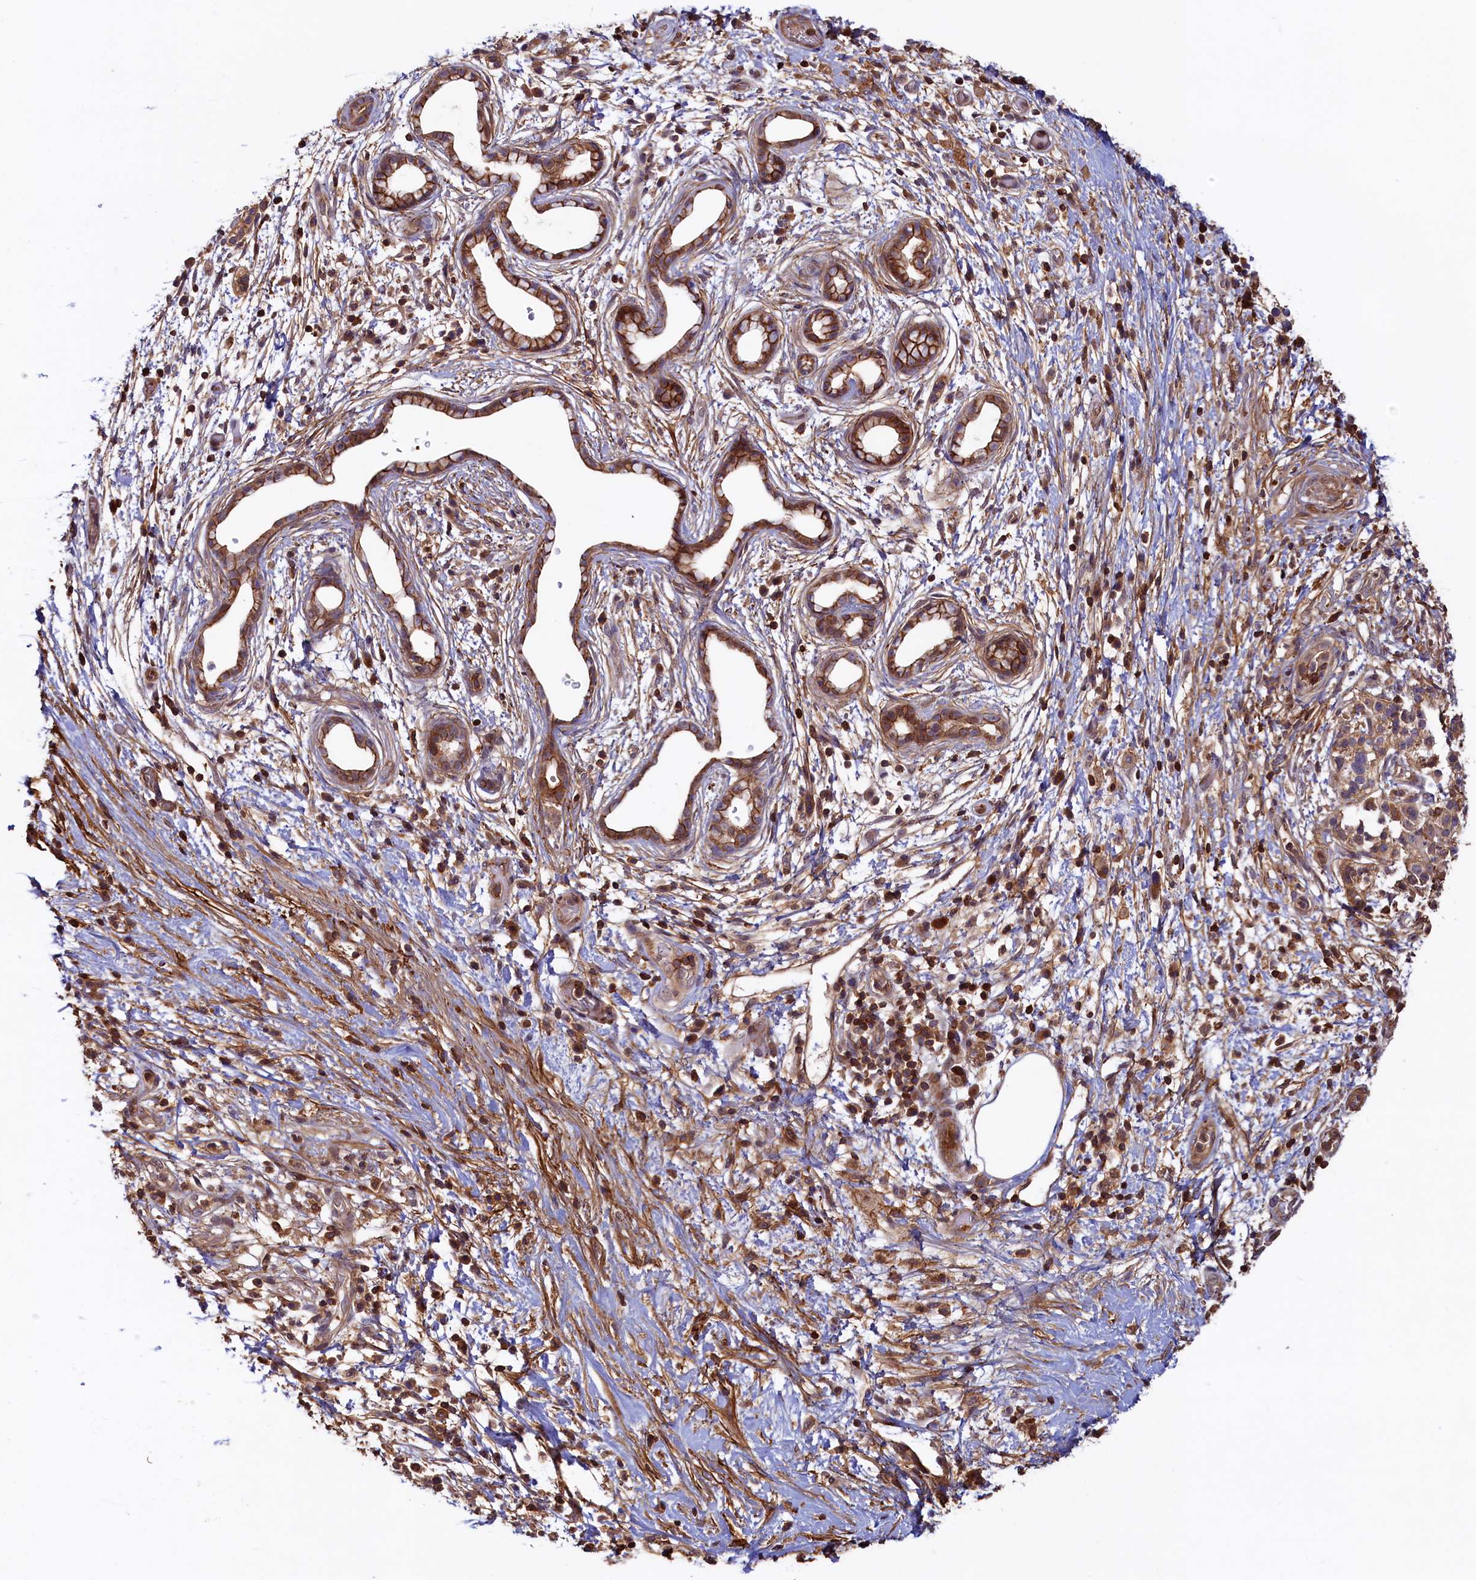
{"staining": {"intensity": "moderate", "quantity": ">75%", "location": "cytoplasmic/membranous"}, "tissue": "pancreatic cancer", "cell_type": "Tumor cells", "image_type": "cancer", "snomed": [{"axis": "morphology", "description": "Adenocarcinoma, NOS"}, {"axis": "topography", "description": "Pancreas"}], "caption": "Immunohistochemistry (IHC) of human pancreatic cancer (adenocarcinoma) reveals medium levels of moderate cytoplasmic/membranous positivity in about >75% of tumor cells.", "gene": "DUOXA1", "patient": {"sex": "female", "age": 73}}